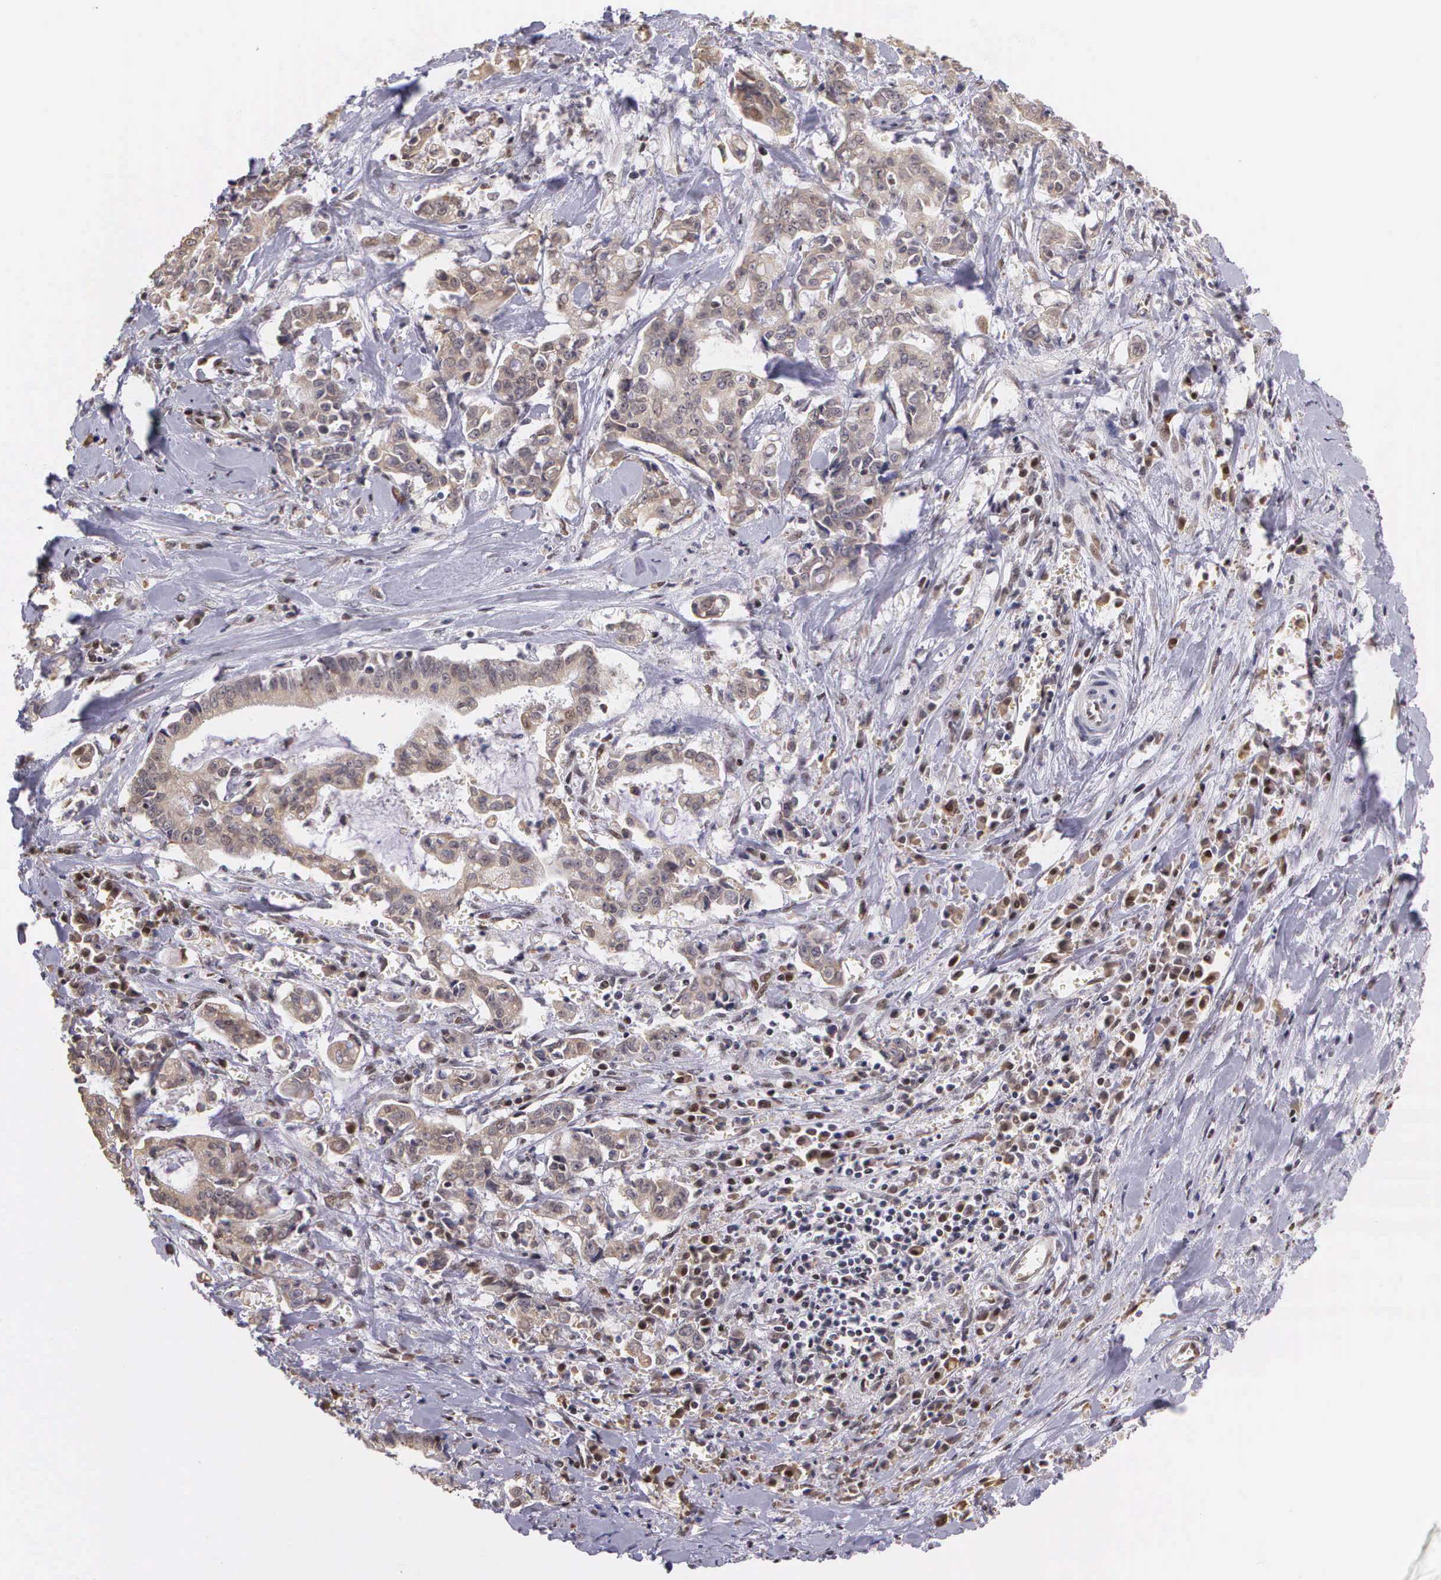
{"staining": {"intensity": "weak", "quantity": "25%-75%", "location": "cytoplasmic/membranous"}, "tissue": "liver cancer", "cell_type": "Tumor cells", "image_type": "cancer", "snomed": [{"axis": "morphology", "description": "Cholangiocarcinoma"}, {"axis": "topography", "description": "Liver"}], "caption": "Protein expression analysis of liver cholangiocarcinoma displays weak cytoplasmic/membranous expression in about 25%-75% of tumor cells. Nuclei are stained in blue.", "gene": "SLC25A21", "patient": {"sex": "male", "age": 57}}